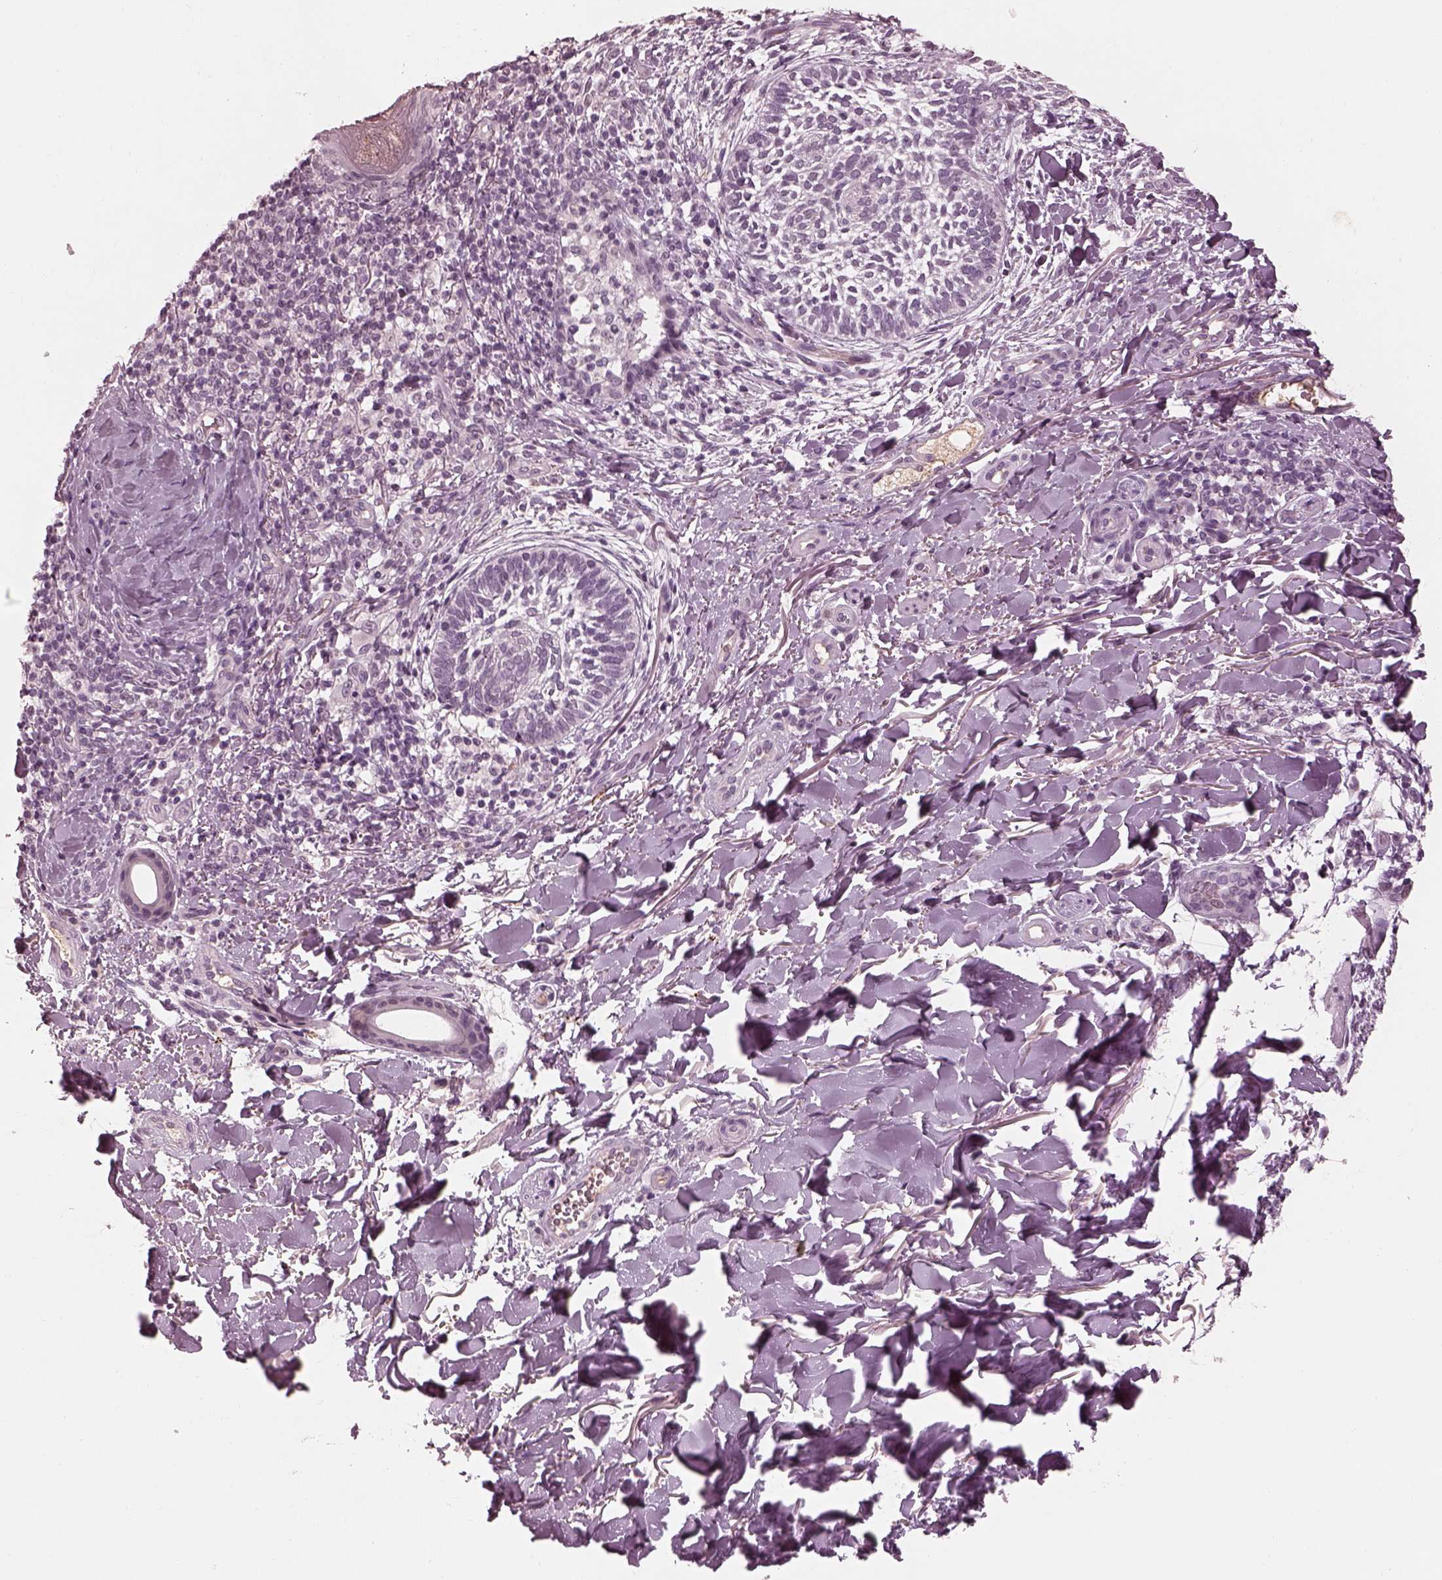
{"staining": {"intensity": "negative", "quantity": "none", "location": "none"}, "tissue": "skin cancer", "cell_type": "Tumor cells", "image_type": "cancer", "snomed": [{"axis": "morphology", "description": "Normal tissue, NOS"}, {"axis": "morphology", "description": "Basal cell carcinoma"}, {"axis": "topography", "description": "Skin"}], "caption": "IHC image of neoplastic tissue: human skin basal cell carcinoma stained with DAB shows no significant protein positivity in tumor cells.", "gene": "KCNA2", "patient": {"sex": "male", "age": 46}}